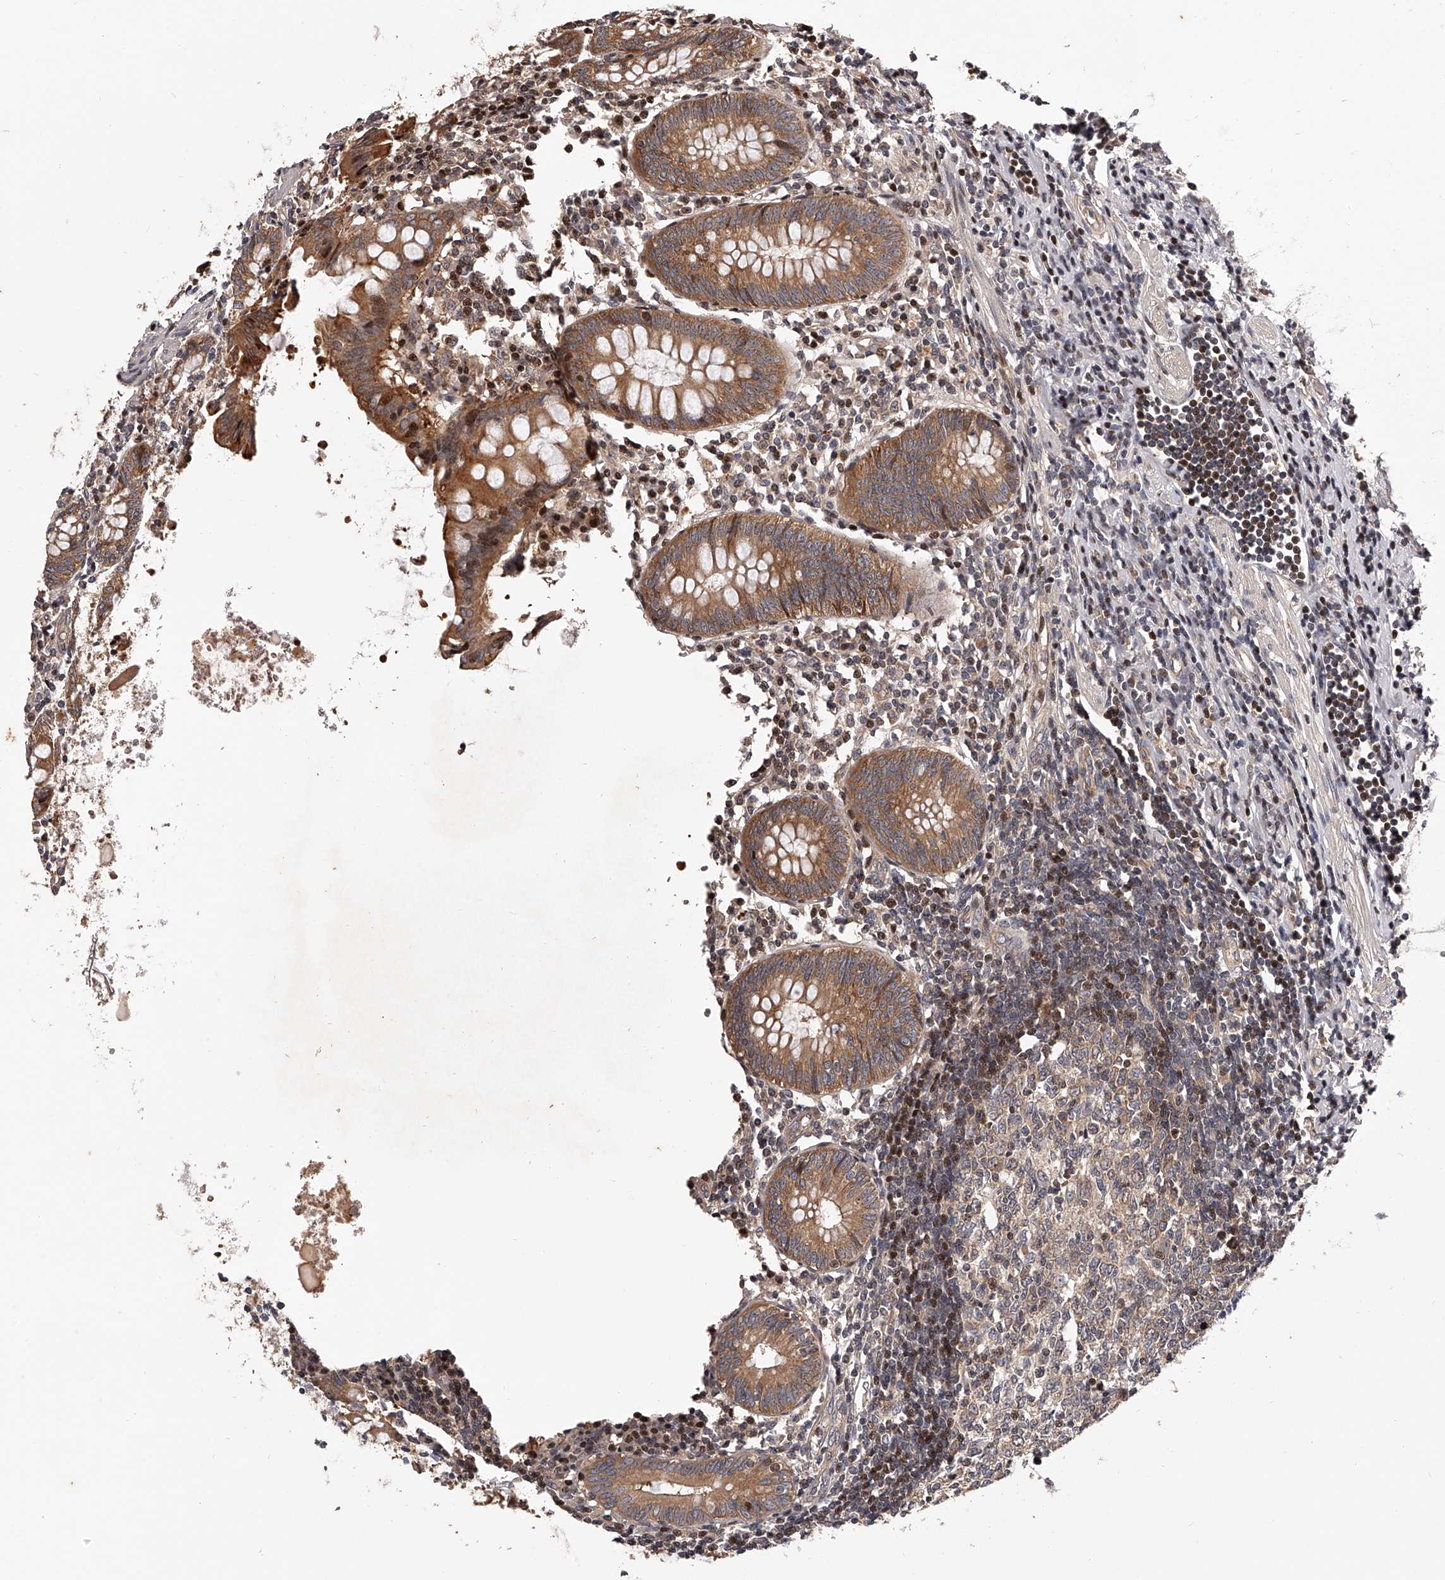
{"staining": {"intensity": "moderate", "quantity": ">75%", "location": "cytoplasmic/membranous"}, "tissue": "appendix", "cell_type": "Glandular cells", "image_type": "normal", "snomed": [{"axis": "morphology", "description": "Normal tissue, NOS"}, {"axis": "topography", "description": "Appendix"}], "caption": "The photomicrograph exhibits staining of unremarkable appendix, revealing moderate cytoplasmic/membranous protein staining (brown color) within glandular cells.", "gene": "PFDN2", "patient": {"sex": "female", "age": 54}}